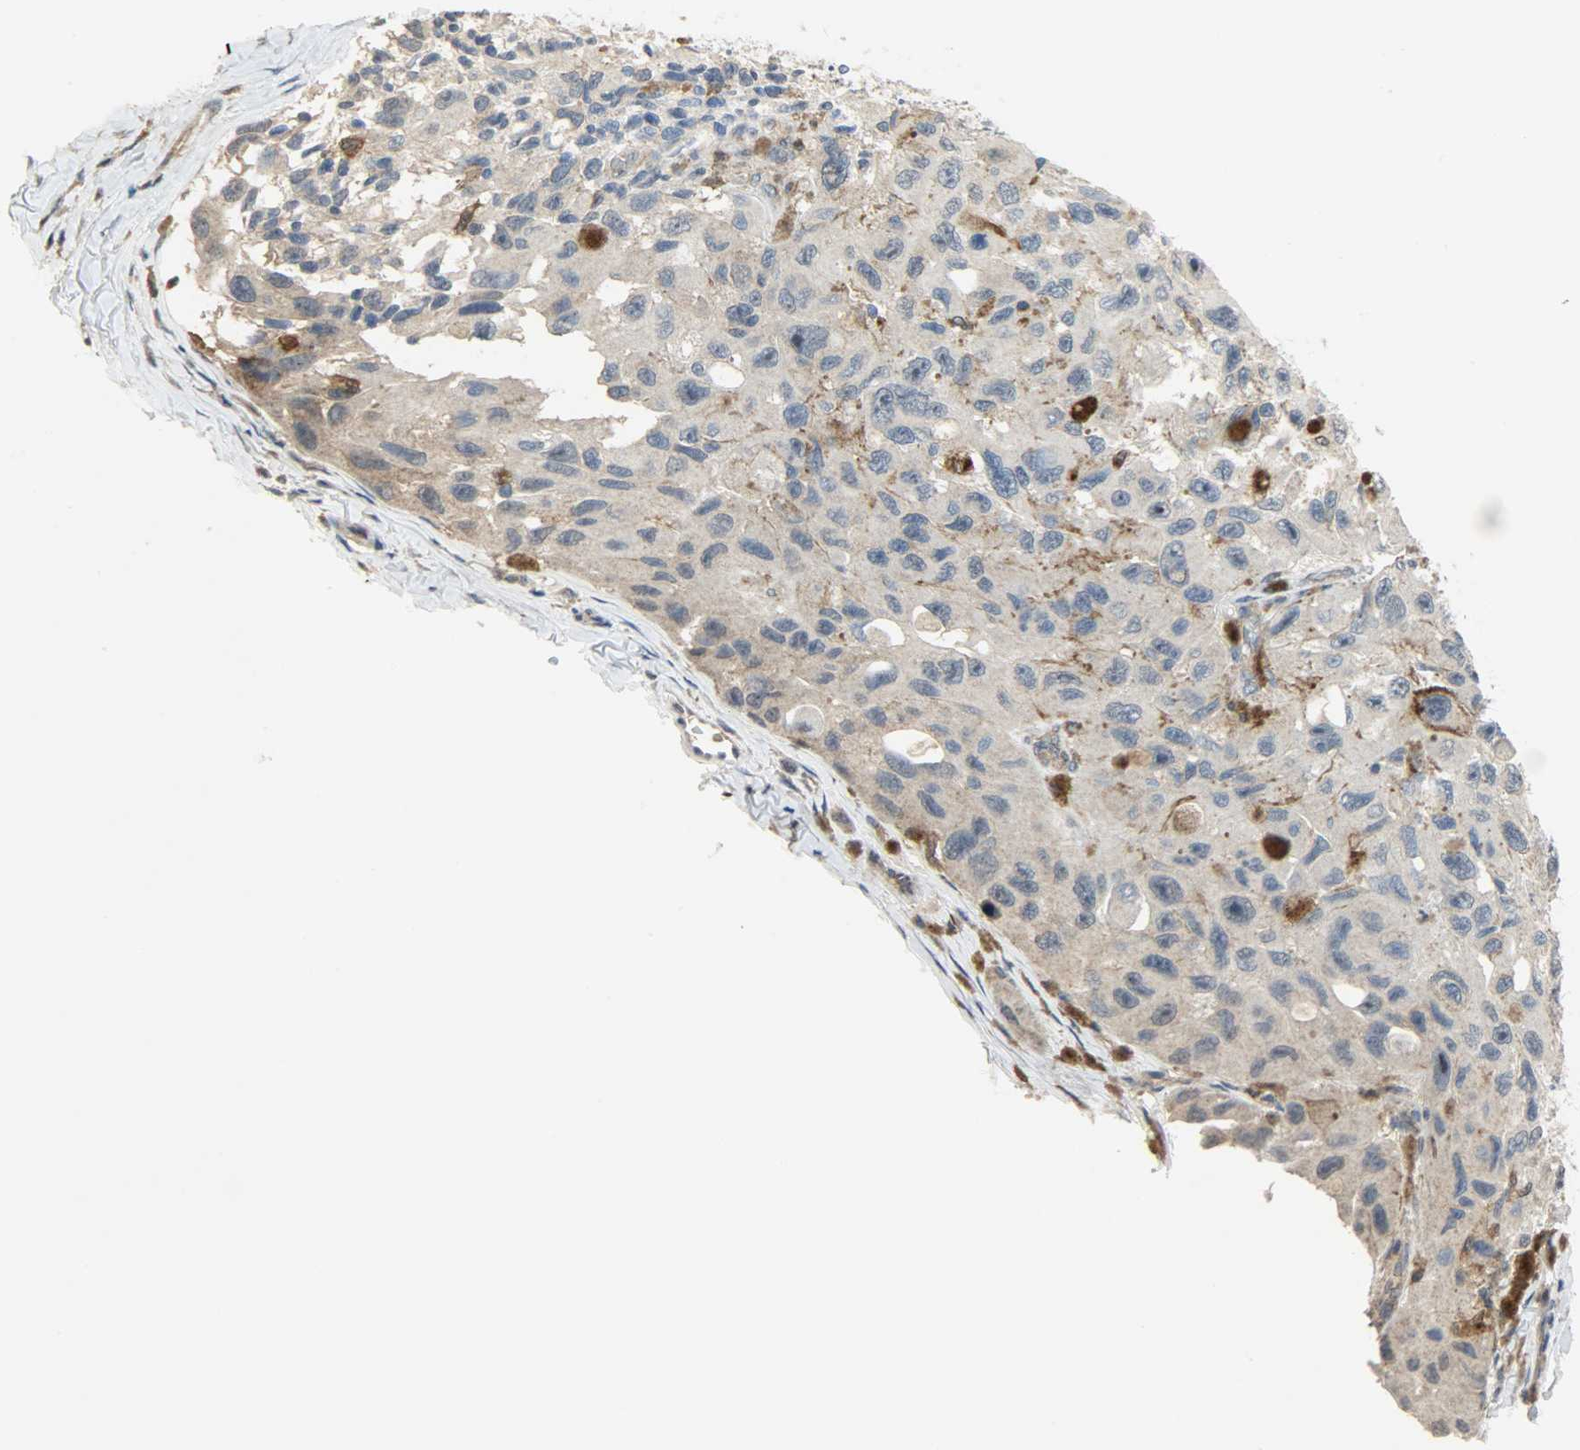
{"staining": {"intensity": "moderate", "quantity": "25%-75%", "location": "cytoplasmic/membranous"}, "tissue": "melanoma", "cell_type": "Tumor cells", "image_type": "cancer", "snomed": [{"axis": "morphology", "description": "Malignant melanoma, NOS"}, {"axis": "topography", "description": "Skin"}], "caption": "Brown immunohistochemical staining in human malignant melanoma displays moderate cytoplasmic/membranous expression in about 25%-75% of tumor cells.", "gene": "TRIM21", "patient": {"sex": "female", "age": 73}}